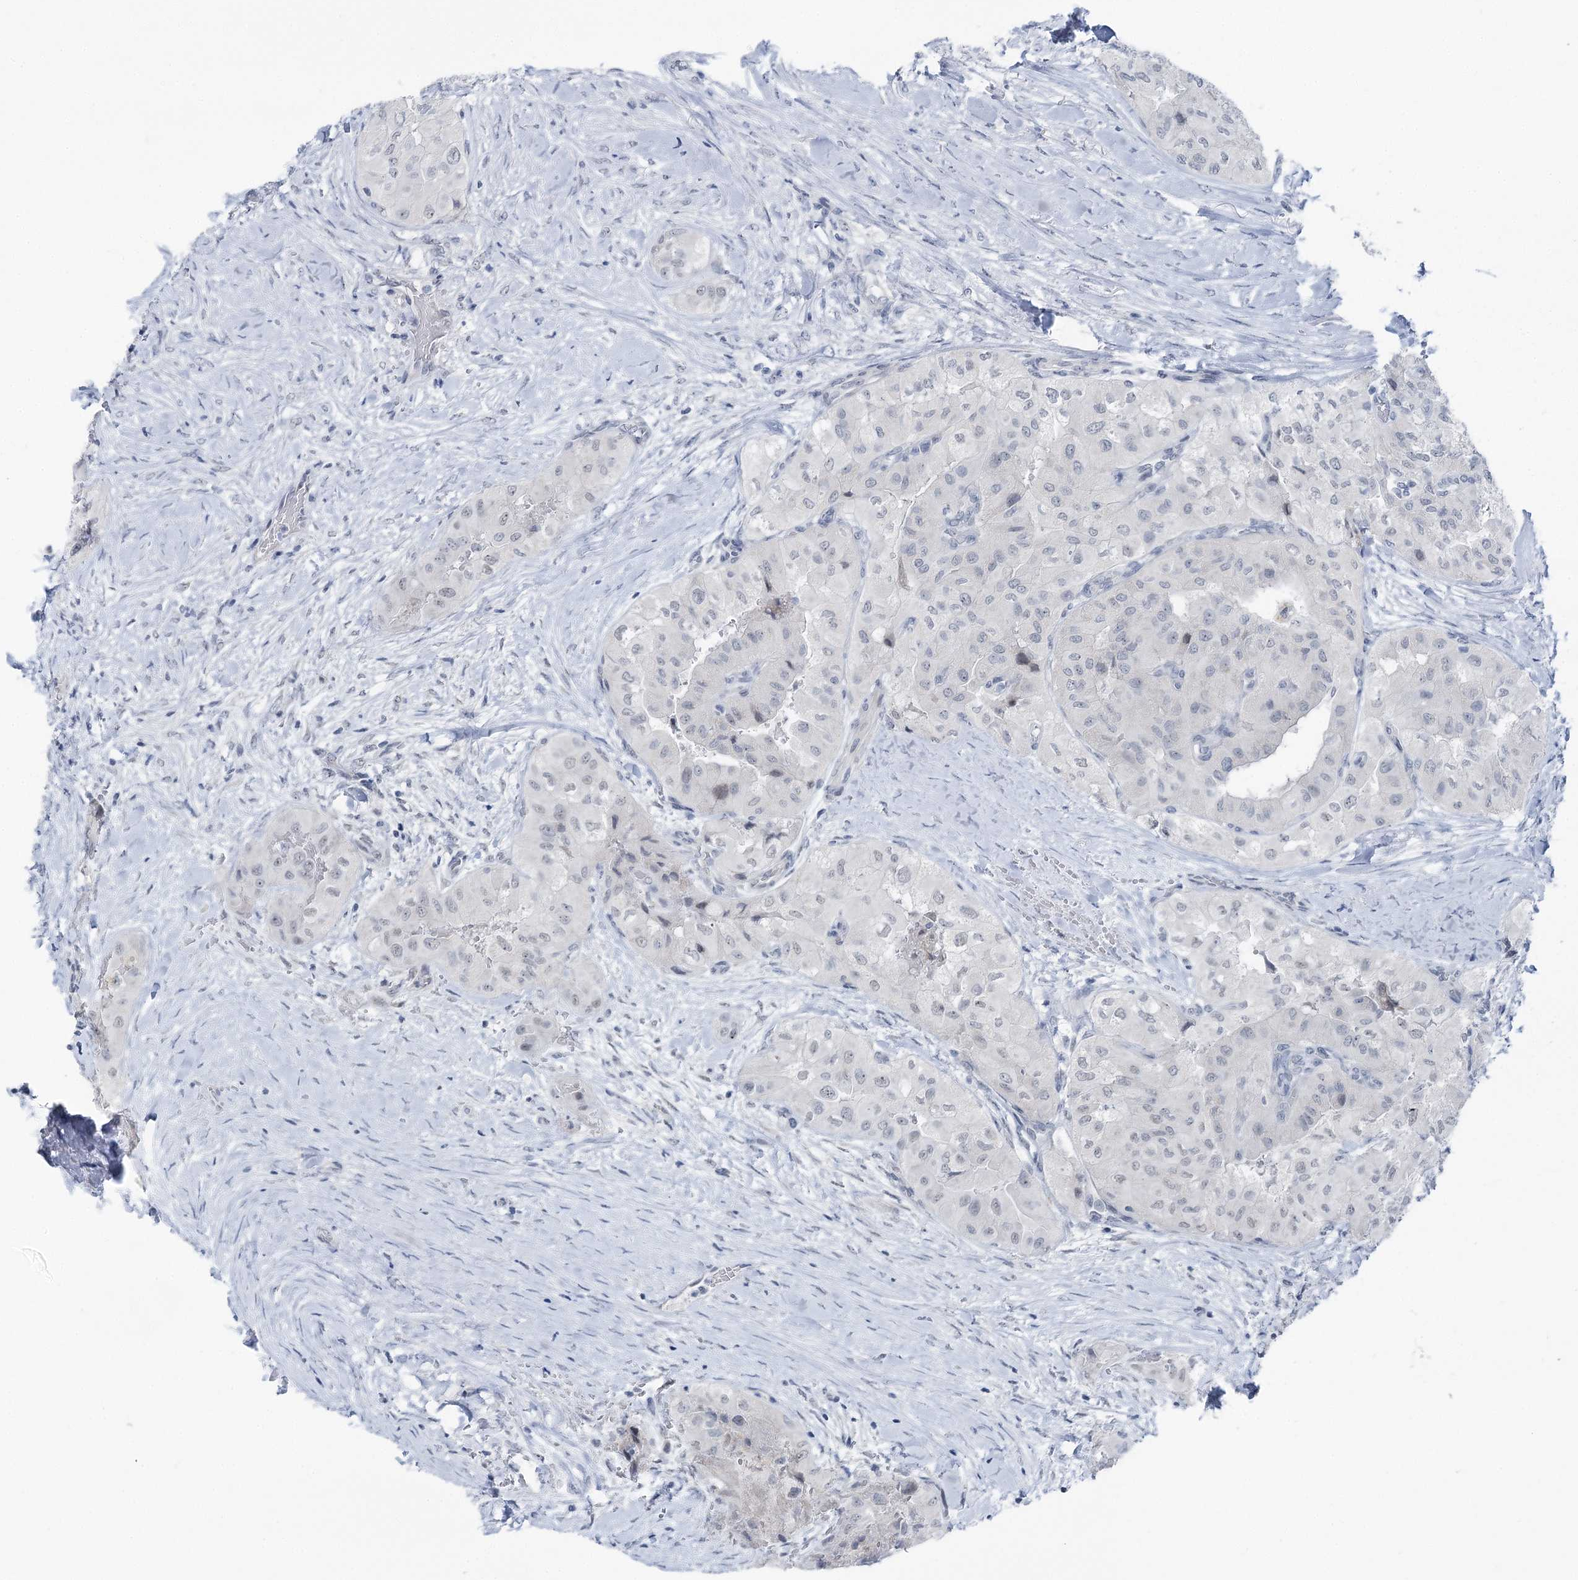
{"staining": {"intensity": "negative", "quantity": "none", "location": "none"}, "tissue": "thyroid cancer", "cell_type": "Tumor cells", "image_type": "cancer", "snomed": [{"axis": "morphology", "description": "Papillary adenocarcinoma, NOS"}, {"axis": "topography", "description": "Thyroid gland"}], "caption": "This is an immunohistochemistry (IHC) histopathology image of thyroid papillary adenocarcinoma. There is no expression in tumor cells.", "gene": "STEEP1", "patient": {"sex": "female", "age": 59}}